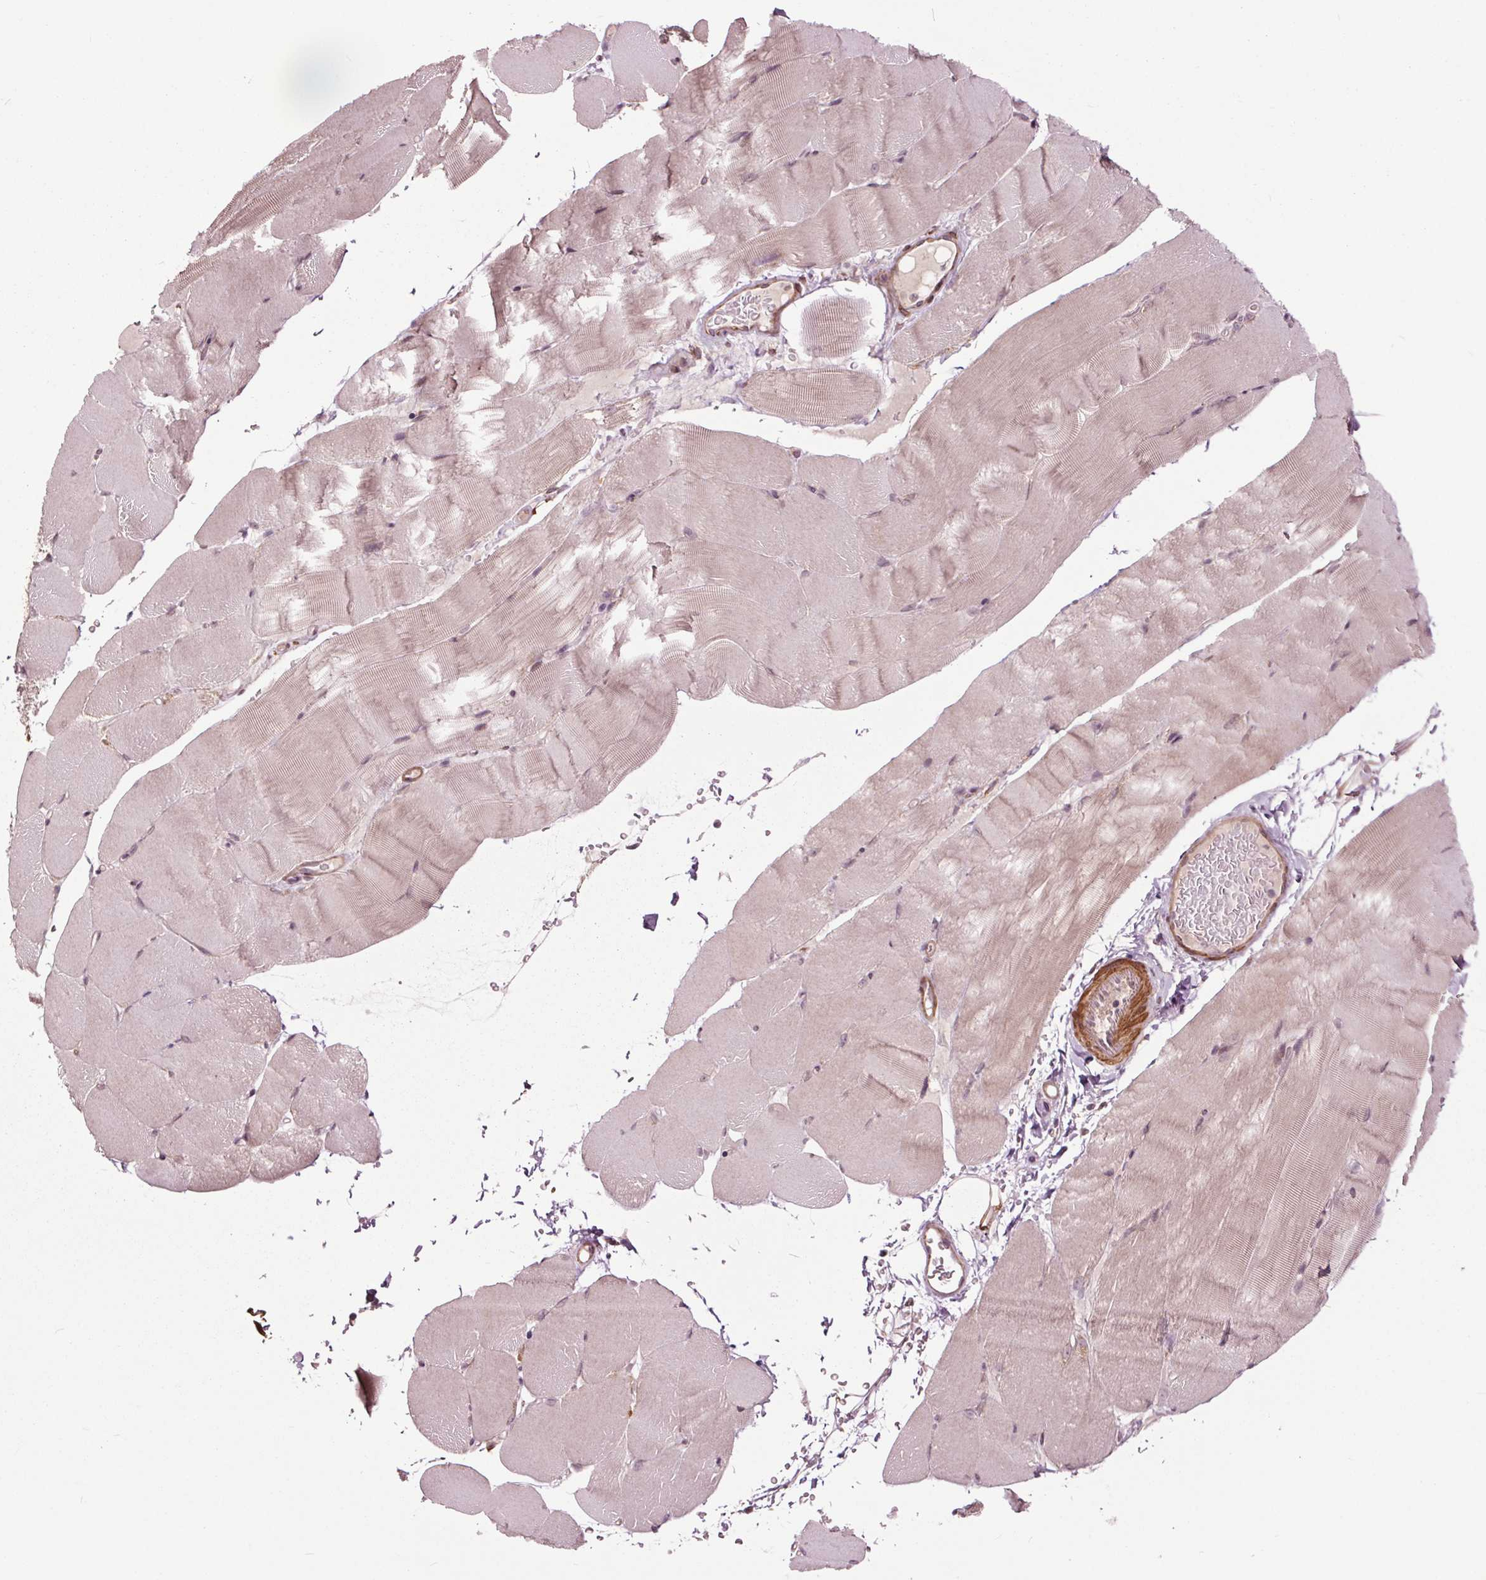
{"staining": {"intensity": "weak", "quantity": "<25%", "location": "cytoplasmic/membranous"}, "tissue": "skeletal muscle", "cell_type": "Myocytes", "image_type": "normal", "snomed": [{"axis": "morphology", "description": "Normal tissue, NOS"}, {"axis": "topography", "description": "Skeletal muscle"}], "caption": "This is an immunohistochemistry (IHC) photomicrograph of benign human skeletal muscle. There is no positivity in myocytes.", "gene": "HAUS5", "patient": {"sex": "female", "age": 37}}